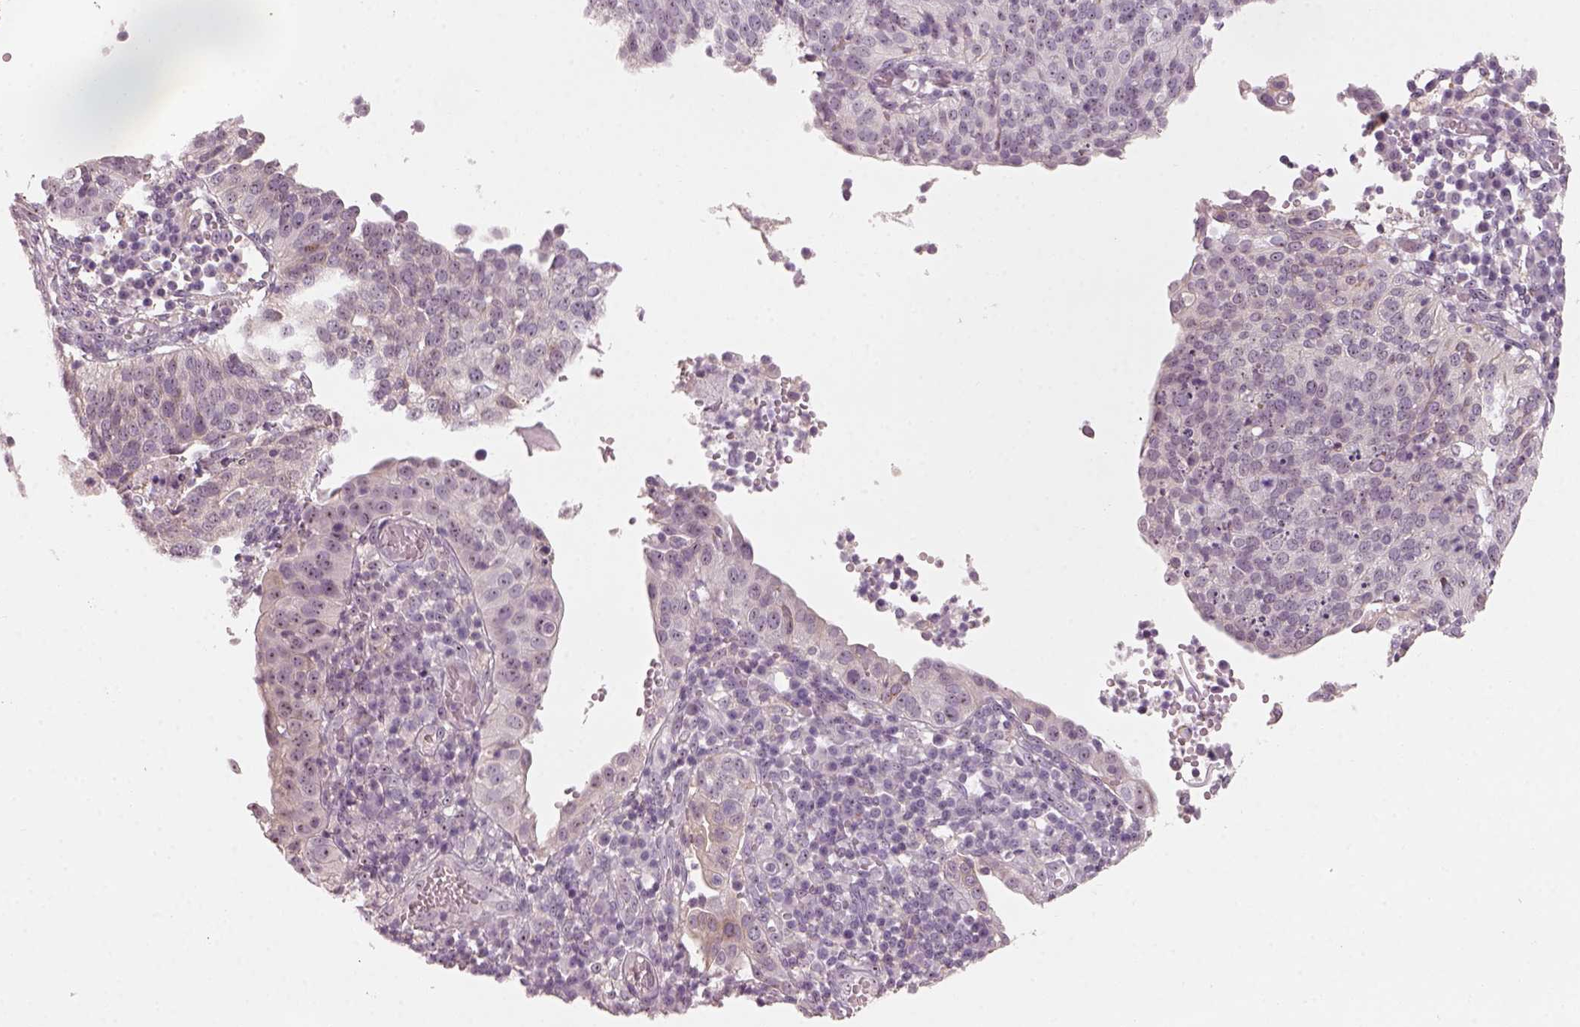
{"staining": {"intensity": "weak", "quantity": "<25%", "location": "cytoplasmic/membranous"}, "tissue": "cervical cancer", "cell_type": "Tumor cells", "image_type": "cancer", "snomed": [{"axis": "morphology", "description": "Squamous cell carcinoma, NOS"}, {"axis": "topography", "description": "Cervix"}], "caption": "This is an IHC micrograph of cervical squamous cell carcinoma. There is no positivity in tumor cells.", "gene": "CDS1", "patient": {"sex": "female", "age": 39}}